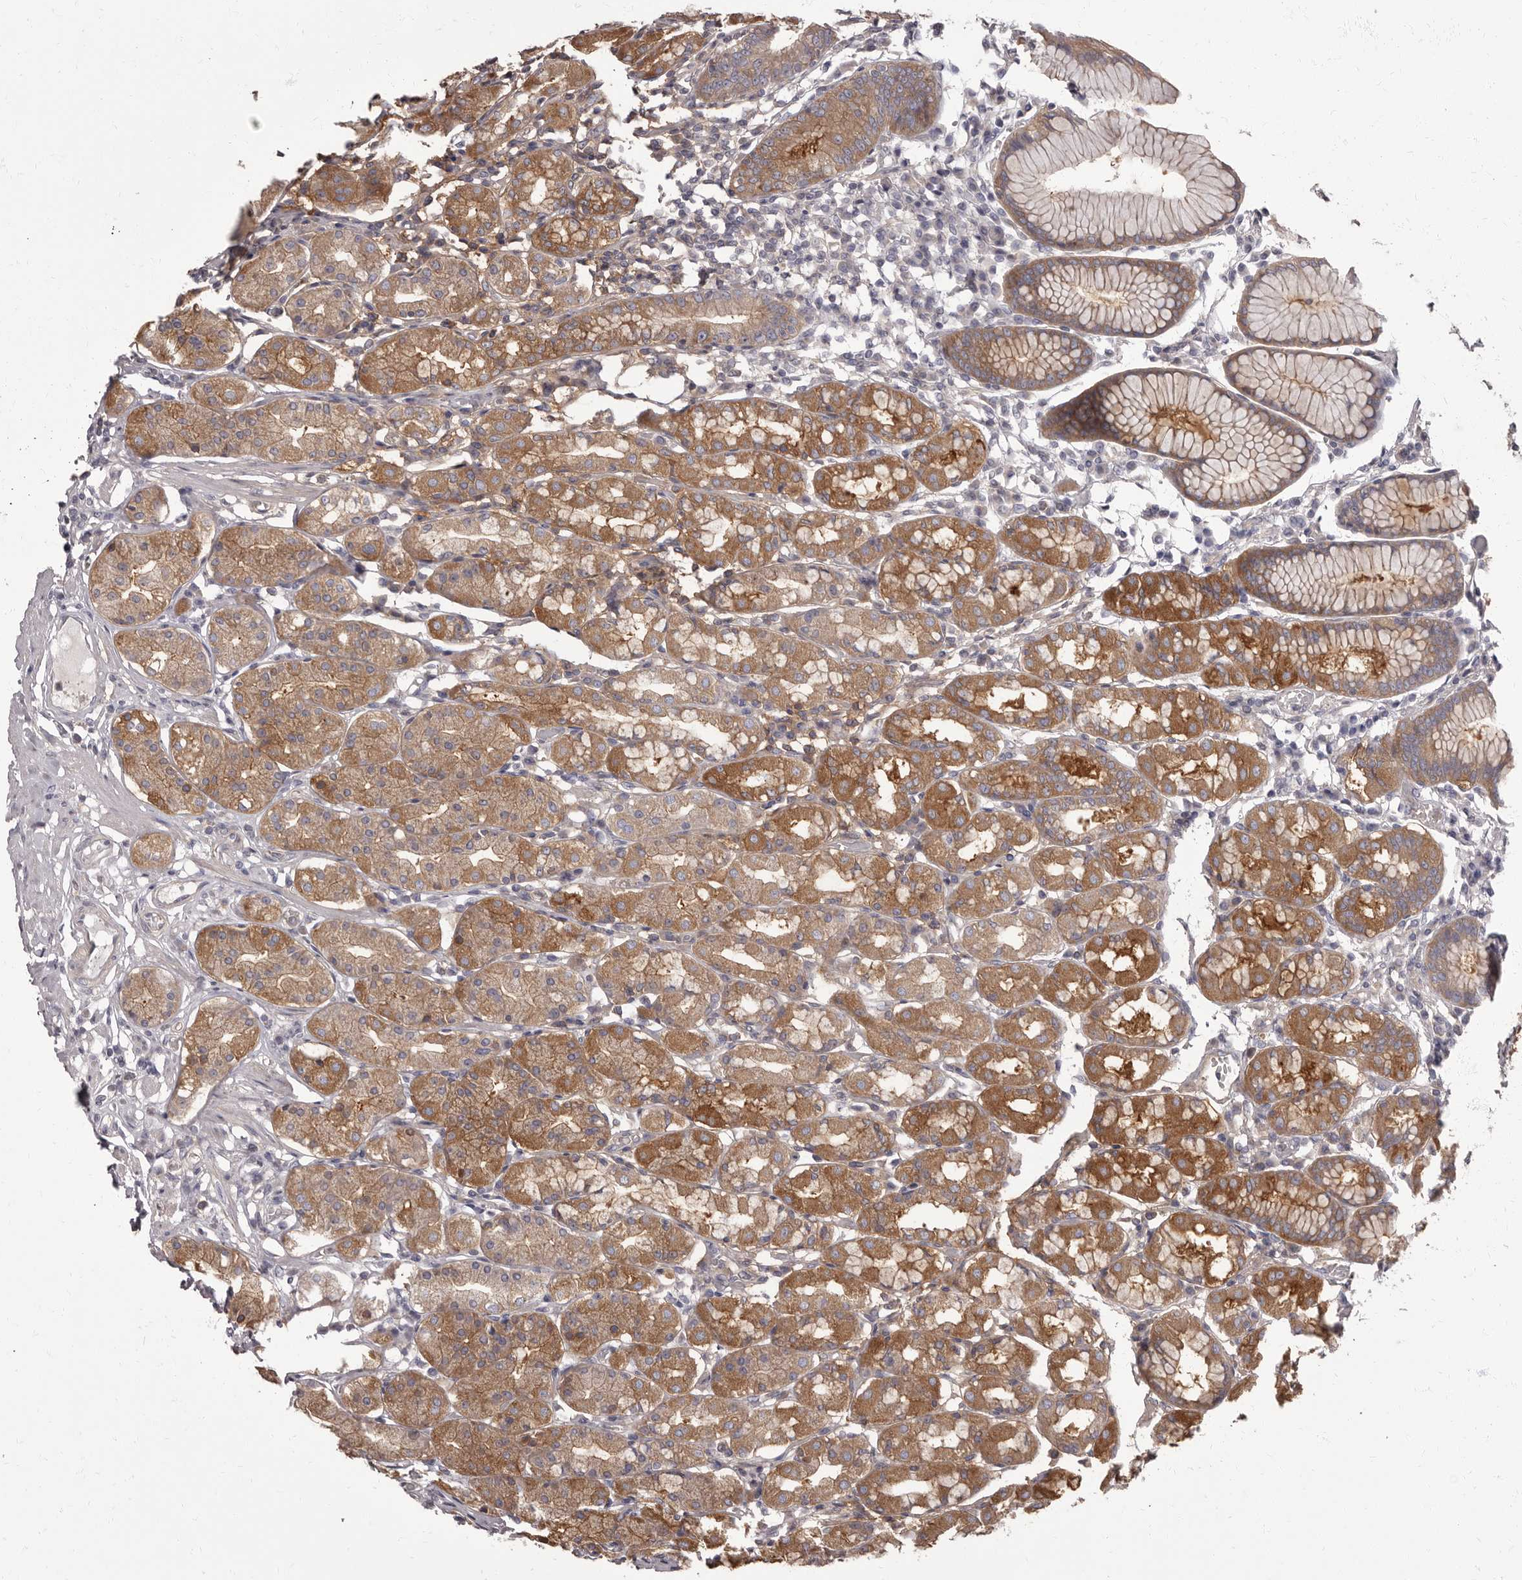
{"staining": {"intensity": "moderate", "quantity": ">75%", "location": "cytoplasmic/membranous"}, "tissue": "stomach", "cell_type": "Glandular cells", "image_type": "normal", "snomed": [{"axis": "morphology", "description": "Normal tissue, NOS"}, {"axis": "topography", "description": "Stomach, lower"}], "caption": "Stomach stained with a brown dye demonstrates moderate cytoplasmic/membranous positive staining in about >75% of glandular cells.", "gene": "APEH", "patient": {"sex": "female", "age": 56}}